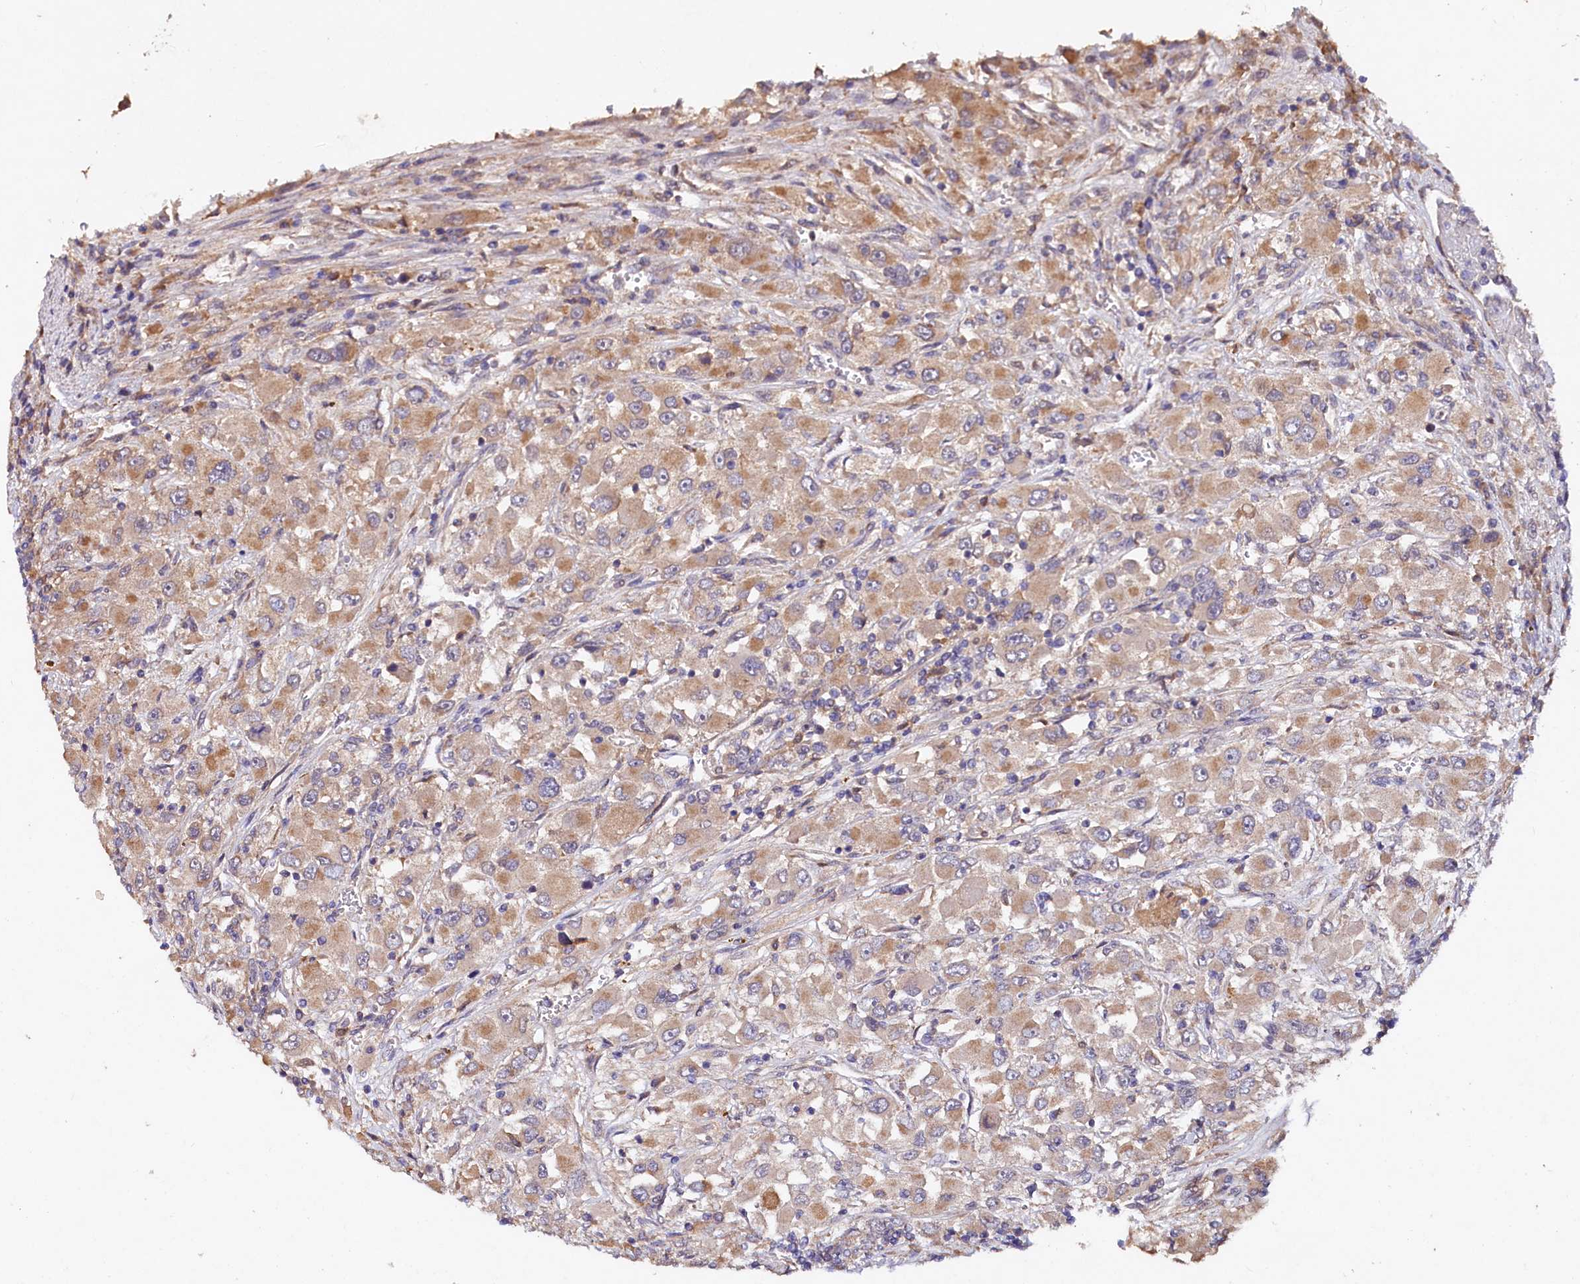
{"staining": {"intensity": "moderate", "quantity": "25%-75%", "location": "cytoplasmic/membranous"}, "tissue": "renal cancer", "cell_type": "Tumor cells", "image_type": "cancer", "snomed": [{"axis": "morphology", "description": "Adenocarcinoma, NOS"}, {"axis": "topography", "description": "Kidney"}], "caption": "High-power microscopy captured an IHC micrograph of renal cancer (adenocarcinoma), revealing moderate cytoplasmic/membranous staining in about 25%-75% of tumor cells.", "gene": "ETFBKMT", "patient": {"sex": "female", "age": 52}}